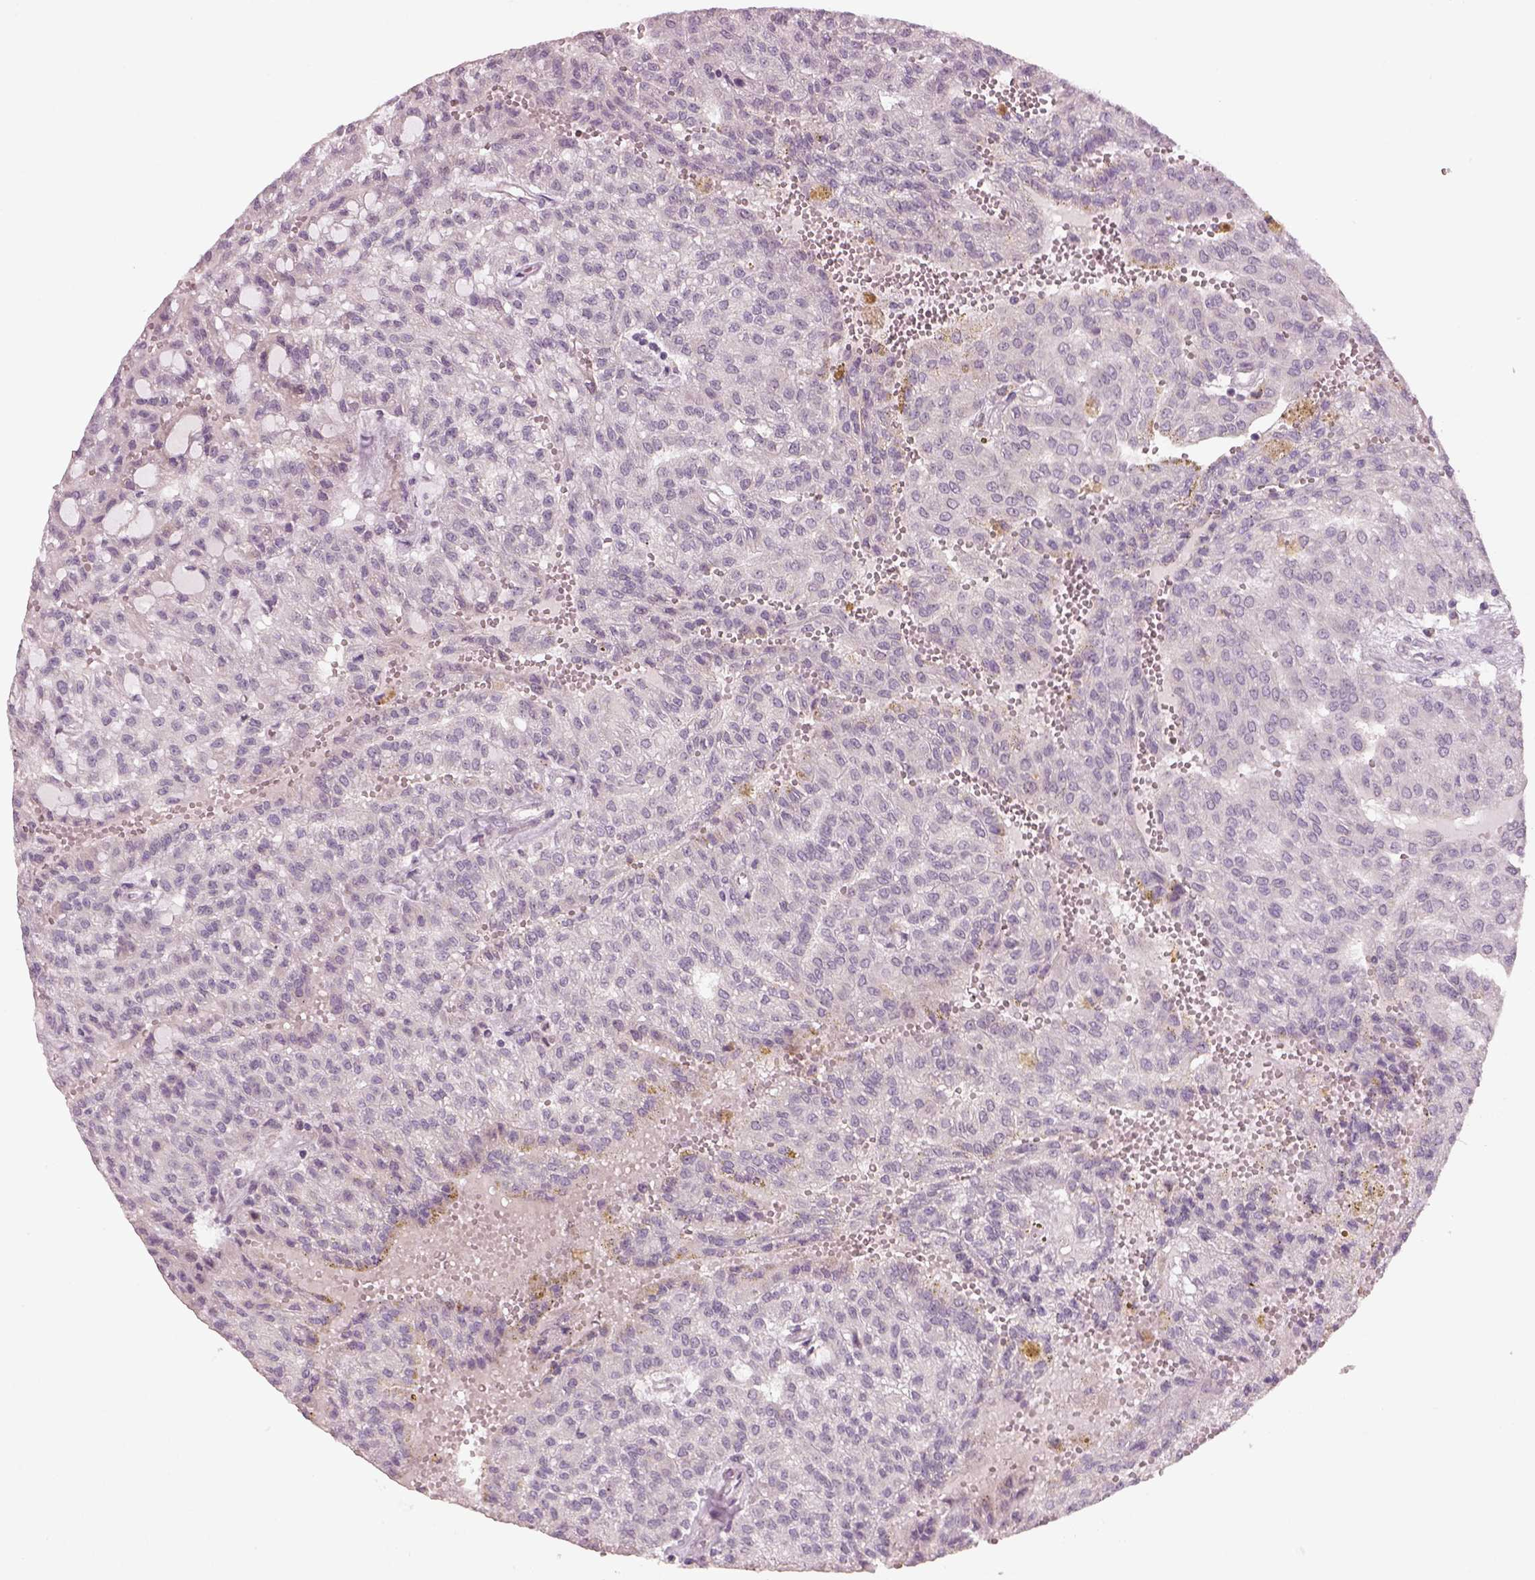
{"staining": {"intensity": "negative", "quantity": "none", "location": "none"}, "tissue": "renal cancer", "cell_type": "Tumor cells", "image_type": "cancer", "snomed": [{"axis": "morphology", "description": "Adenocarcinoma, NOS"}, {"axis": "topography", "description": "Kidney"}], "caption": "High magnification brightfield microscopy of renal cancer stained with DAB (3,3'-diaminobenzidine) (brown) and counterstained with hematoxylin (blue): tumor cells show no significant staining. (DAB (3,3'-diaminobenzidine) immunohistochemistry visualized using brightfield microscopy, high magnification).", "gene": "PENK", "patient": {"sex": "male", "age": 63}}